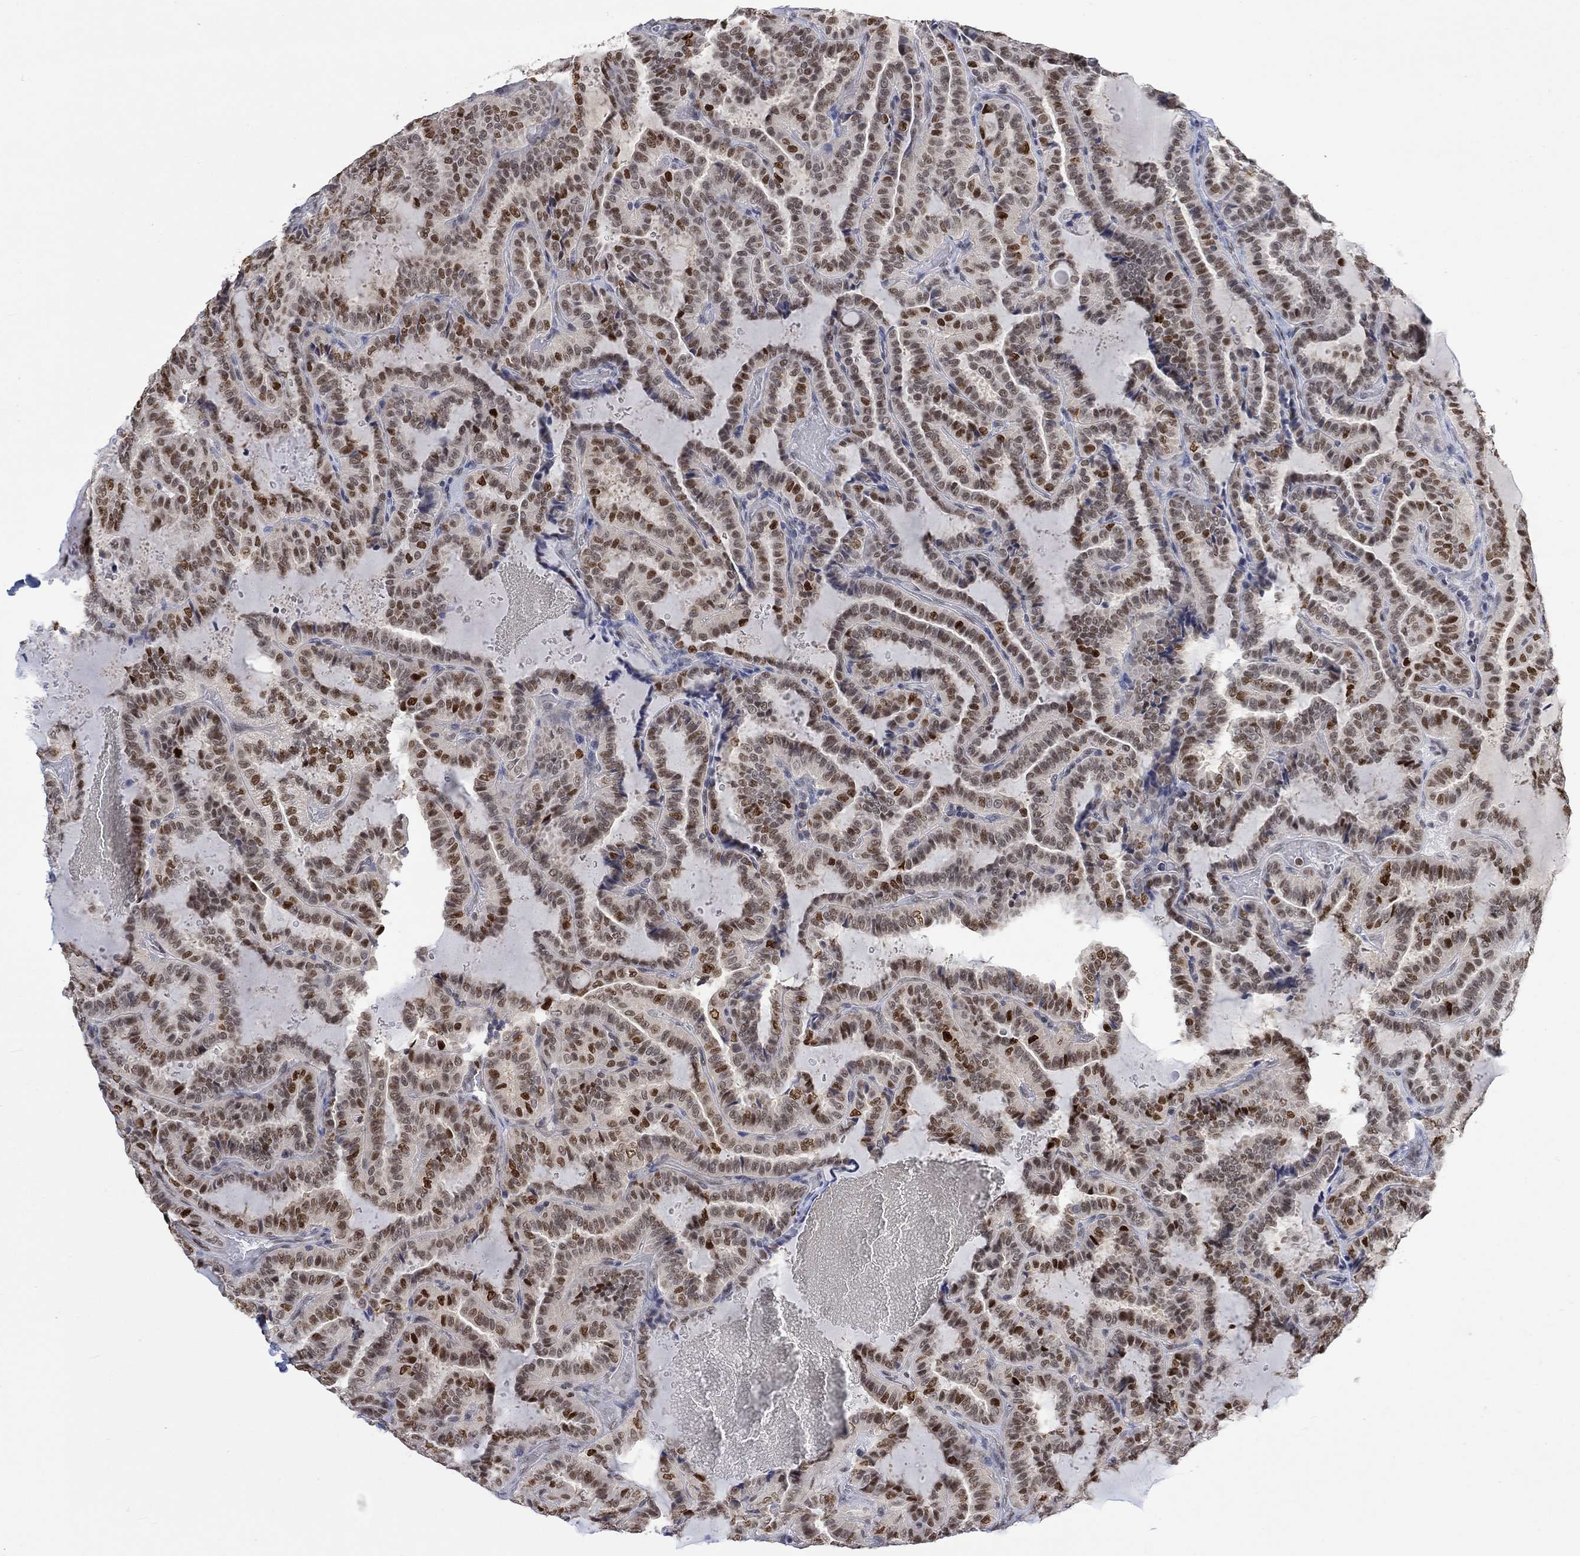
{"staining": {"intensity": "strong", "quantity": "<25%", "location": "nuclear"}, "tissue": "thyroid cancer", "cell_type": "Tumor cells", "image_type": "cancer", "snomed": [{"axis": "morphology", "description": "Papillary adenocarcinoma, NOS"}, {"axis": "topography", "description": "Thyroid gland"}], "caption": "Immunohistochemistry (IHC) (DAB) staining of thyroid cancer reveals strong nuclear protein staining in about <25% of tumor cells.", "gene": "RAD54L2", "patient": {"sex": "female", "age": 39}}